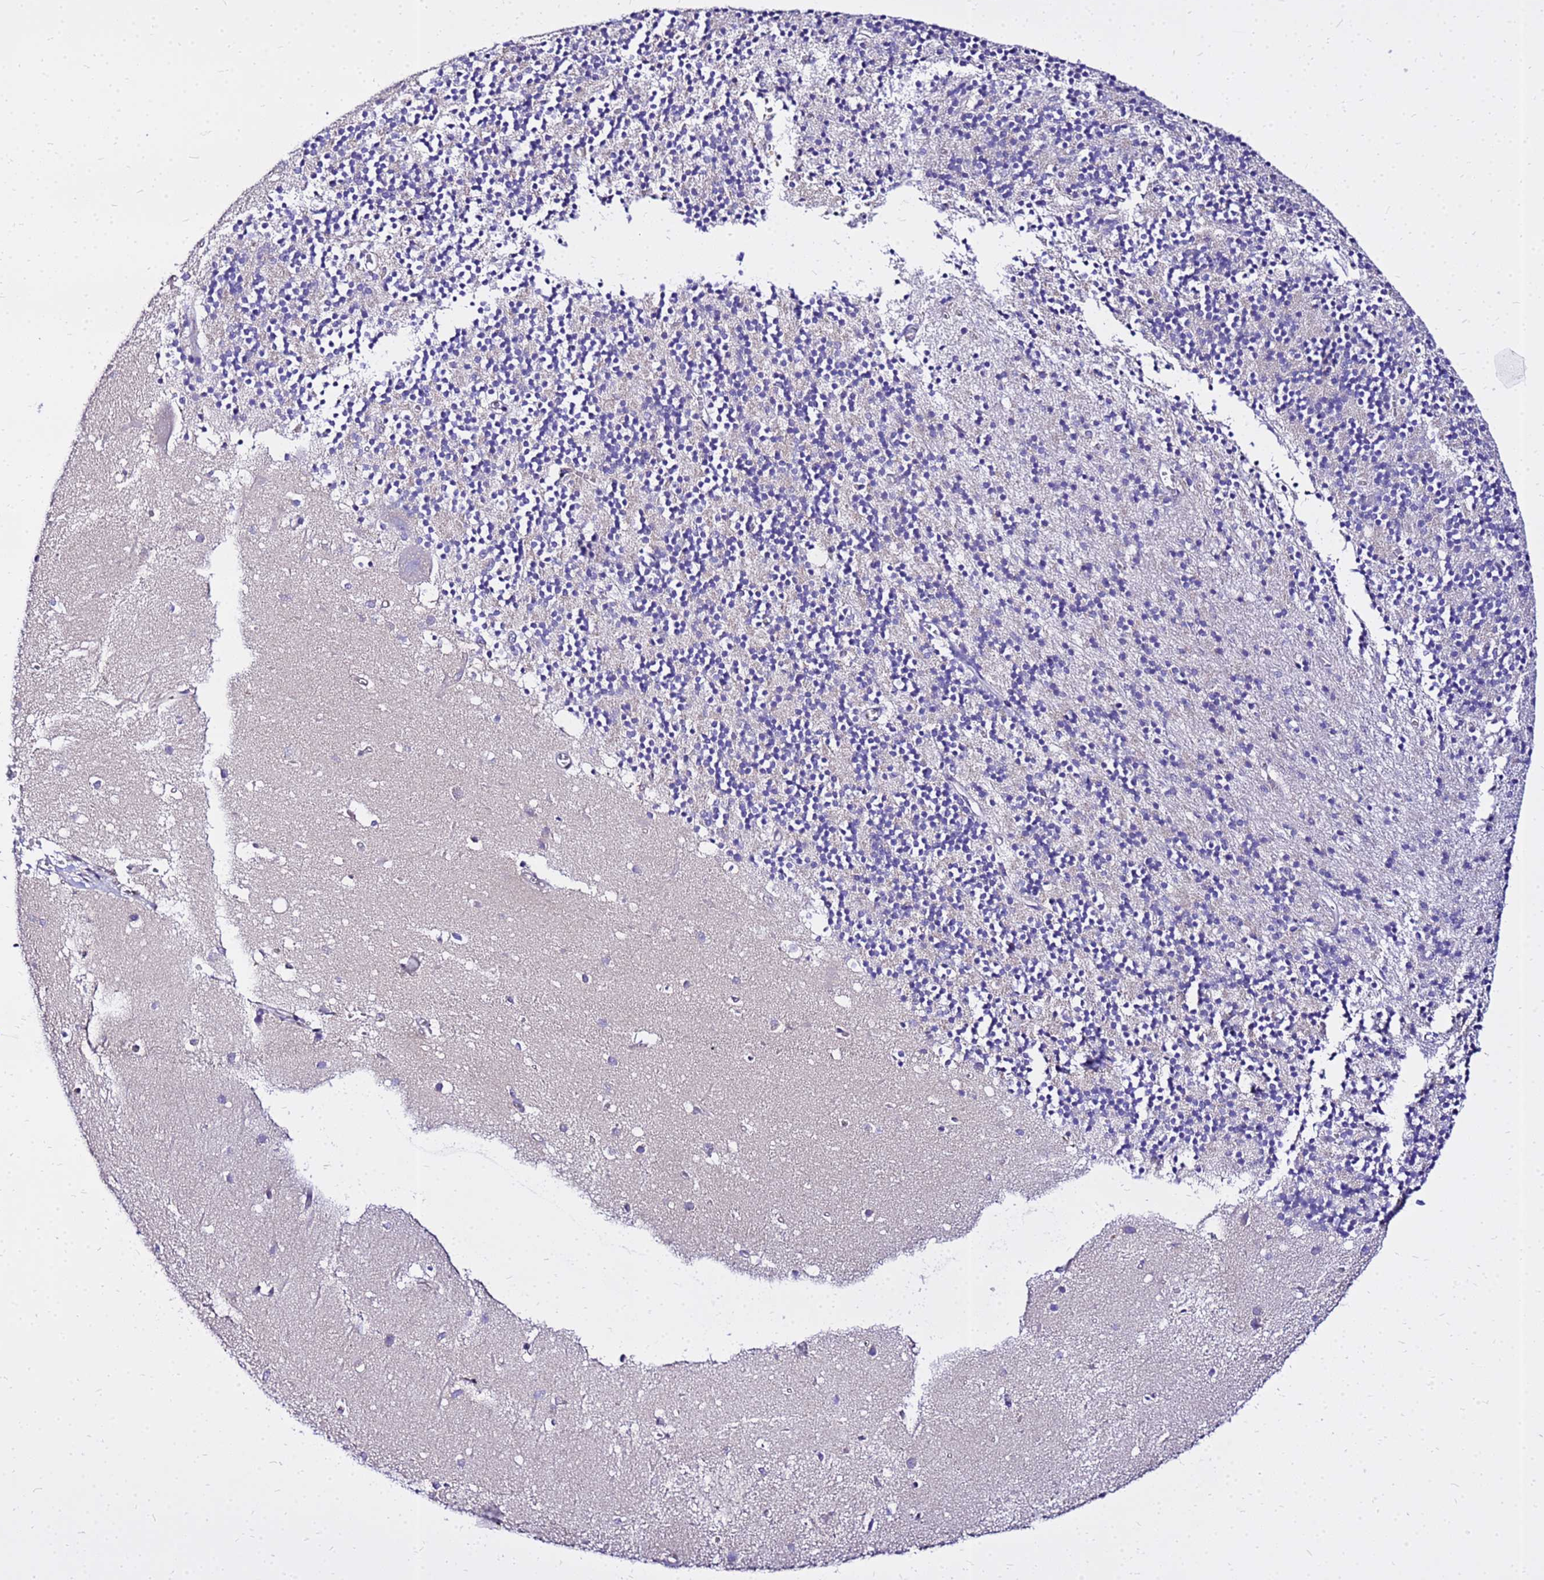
{"staining": {"intensity": "negative", "quantity": "none", "location": "none"}, "tissue": "cerebellum", "cell_type": "Cells in granular layer", "image_type": "normal", "snomed": [{"axis": "morphology", "description": "Normal tissue, NOS"}, {"axis": "topography", "description": "Cerebellum"}], "caption": "Immunohistochemistry photomicrograph of unremarkable cerebellum: human cerebellum stained with DAB (3,3'-diaminobenzidine) shows no significant protein staining in cells in granular layer.", "gene": "HERC5", "patient": {"sex": "male", "age": 54}}